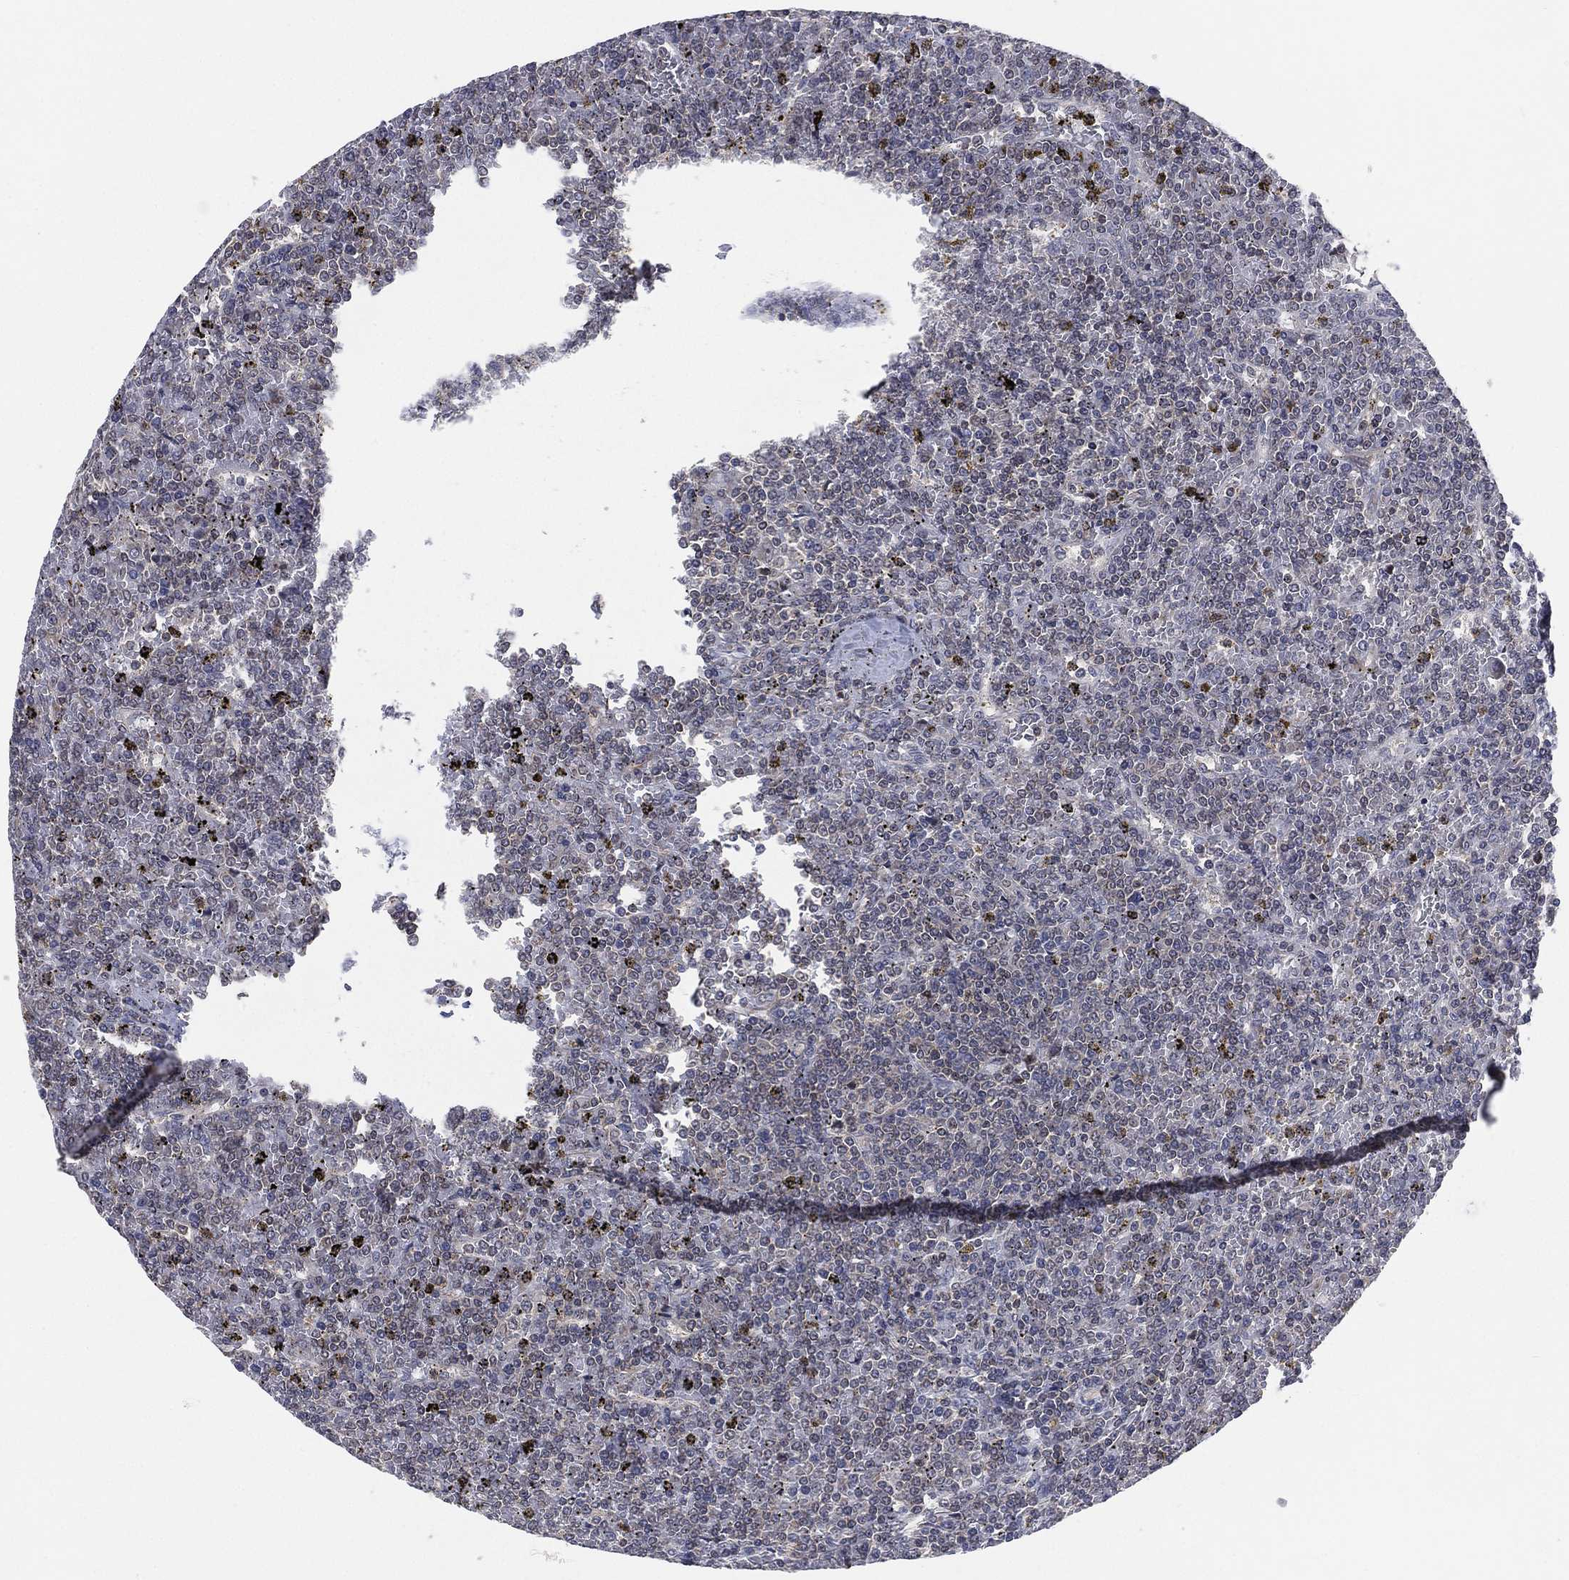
{"staining": {"intensity": "negative", "quantity": "none", "location": "none"}, "tissue": "lymphoma", "cell_type": "Tumor cells", "image_type": "cancer", "snomed": [{"axis": "morphology", "description": "Malignant lymphoma, non-Hodgkin's type, Low grade"}, {"axis": "topography", "description": "Spleen"}], "caption": "High magnification brightfield microscopy of lymphoma stained with DAB (brown) and counterstained with hematoxylin (blue): tumor cells show no significant positivity. (Immunohistochemistry (ihc), brightfield microscopy, high magnification).", "gene": "TMCO1", "patient": {"sex": "female", "age": 19}}